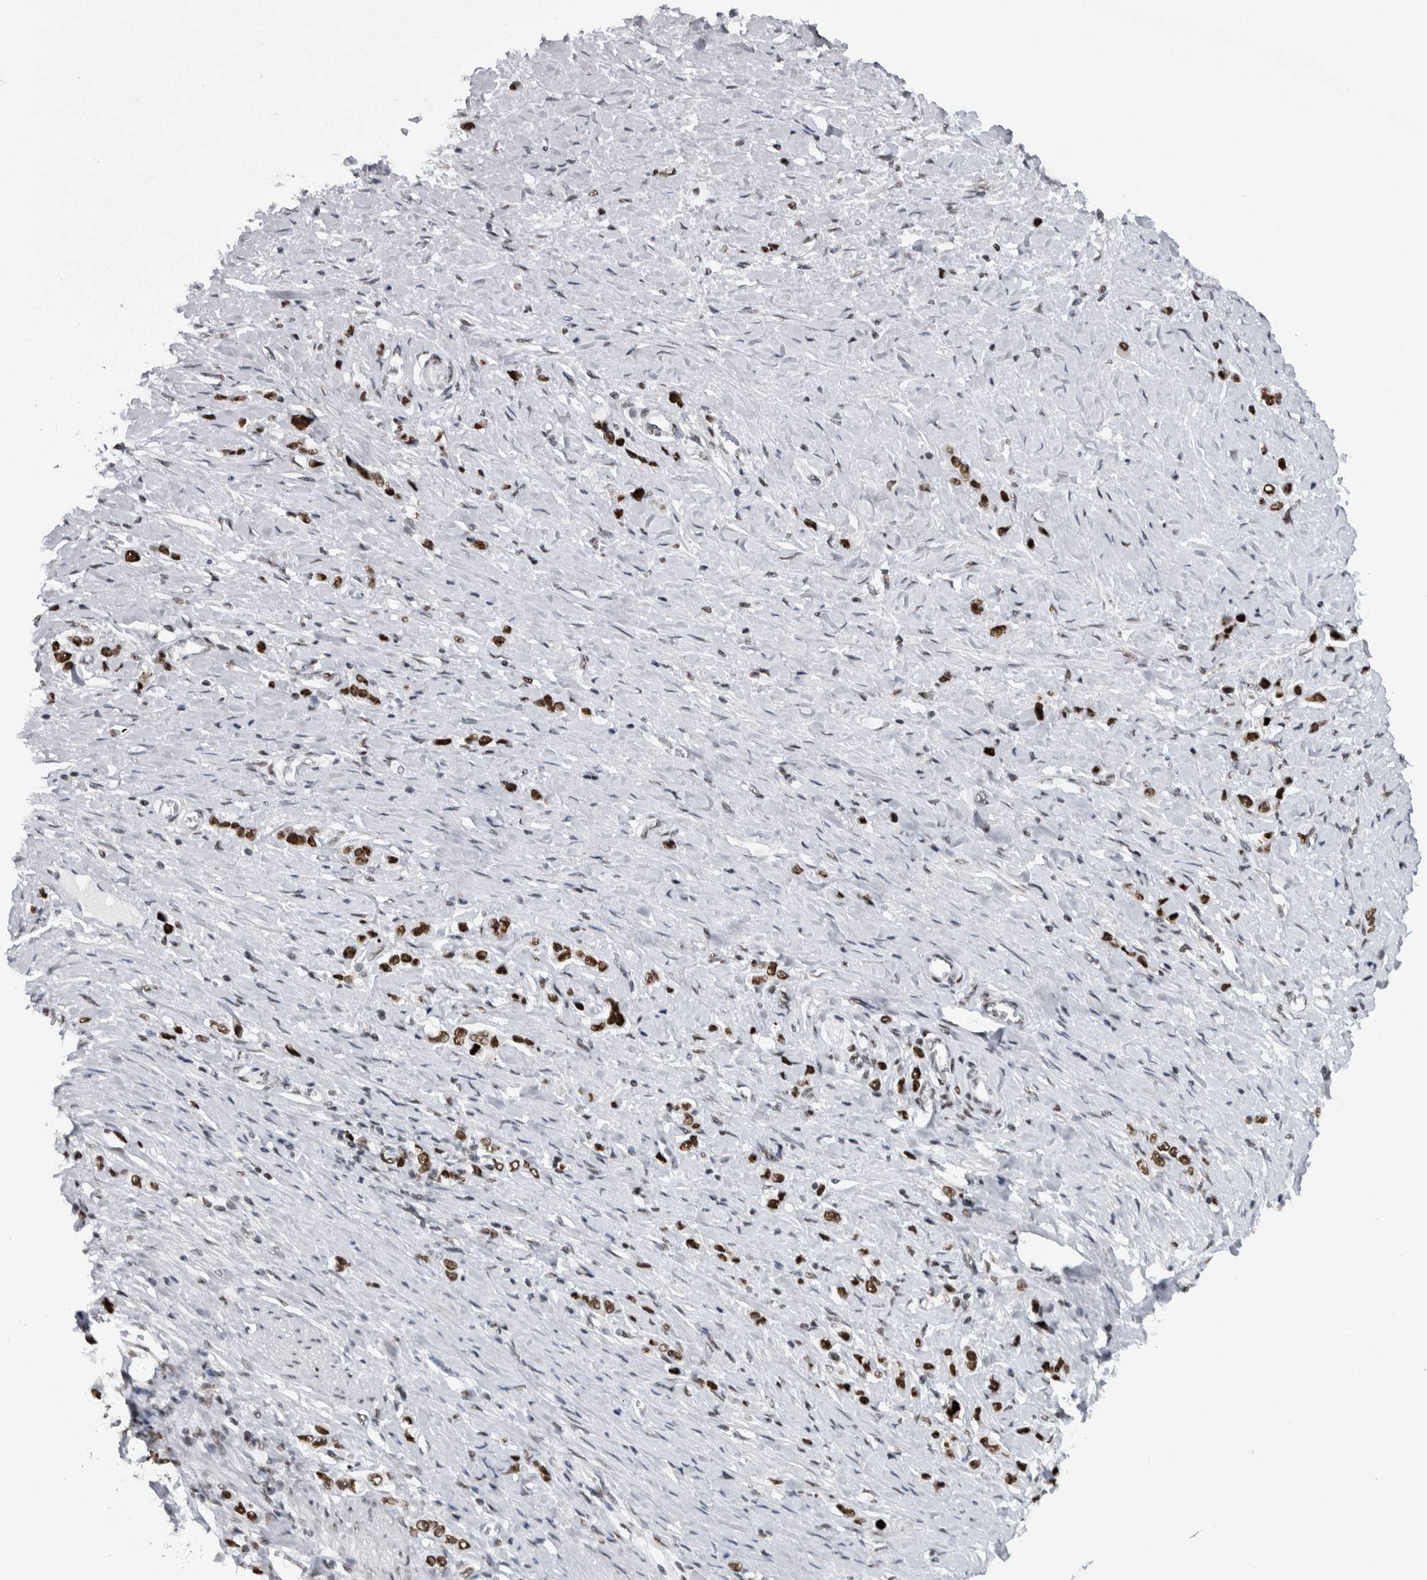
{"staining": {"intensity": "strong", "quantity": ">75%", "location": "nuclear"}, "tissue": "stomach cancer", "cell_type": "Tumor cells", "image_type": "cancer", "snomed": [{"axis": "morphology", "description": "Adenocarcinoma, NOS"}, {"axis": "topography", "description": "Stomach"}], "caption": "Tumor cells demonstrate high levels of strong nuclear staining in approximately >75% of cells in human stomach cancer (adenocarcinoma).", "gene": "TOP2B", "patient": {"sex": "female", "age": 65}}